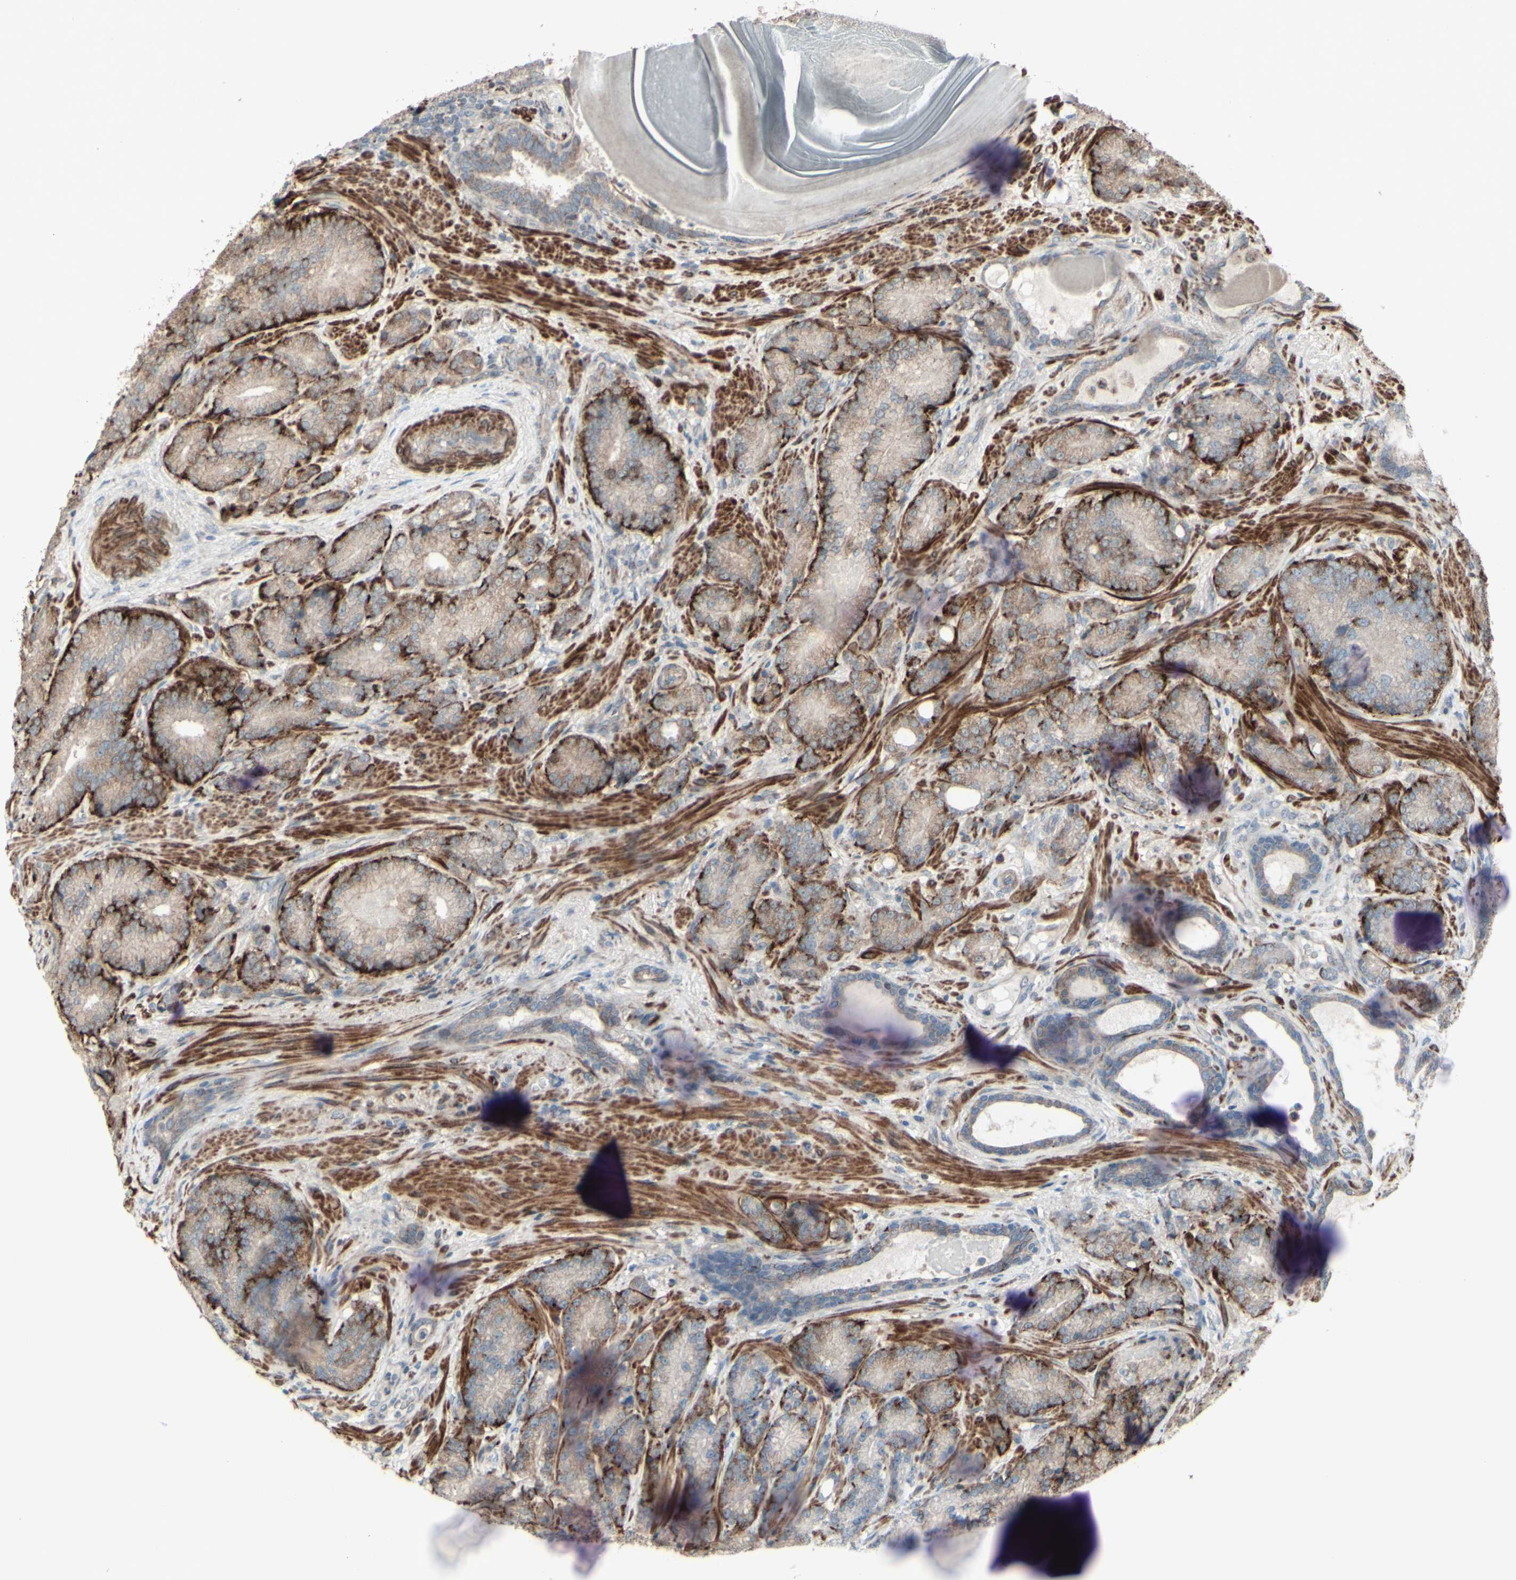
{"staining": {"intensity": "weak", "quantity": ">75%", "location": "cytoplasmic/membranous"}, "tissue": "prostate cancer", "cell_type": "Tumor cells", "image_type": "cancer", "snomed": [{"axis": "morphology", "description": "Adenocarcinoma, High grade"}, {"axis": "topography", "description": "Prostate"}], "caption": "The micrograph demonstrates immunohistochemical staining of high-grade adenocarcinoma (prostate). There is weak cytoplasmic/membranous staining is present in about >75% of tumor cells. The staining was performed using DAB (3,3'-diaminobenzidine), with brown indicating positive protein expression. Nuclei are stained blue with hematoxylin.", "gene": "GMNN", "patient": {"sex": "male", "age": 61}}